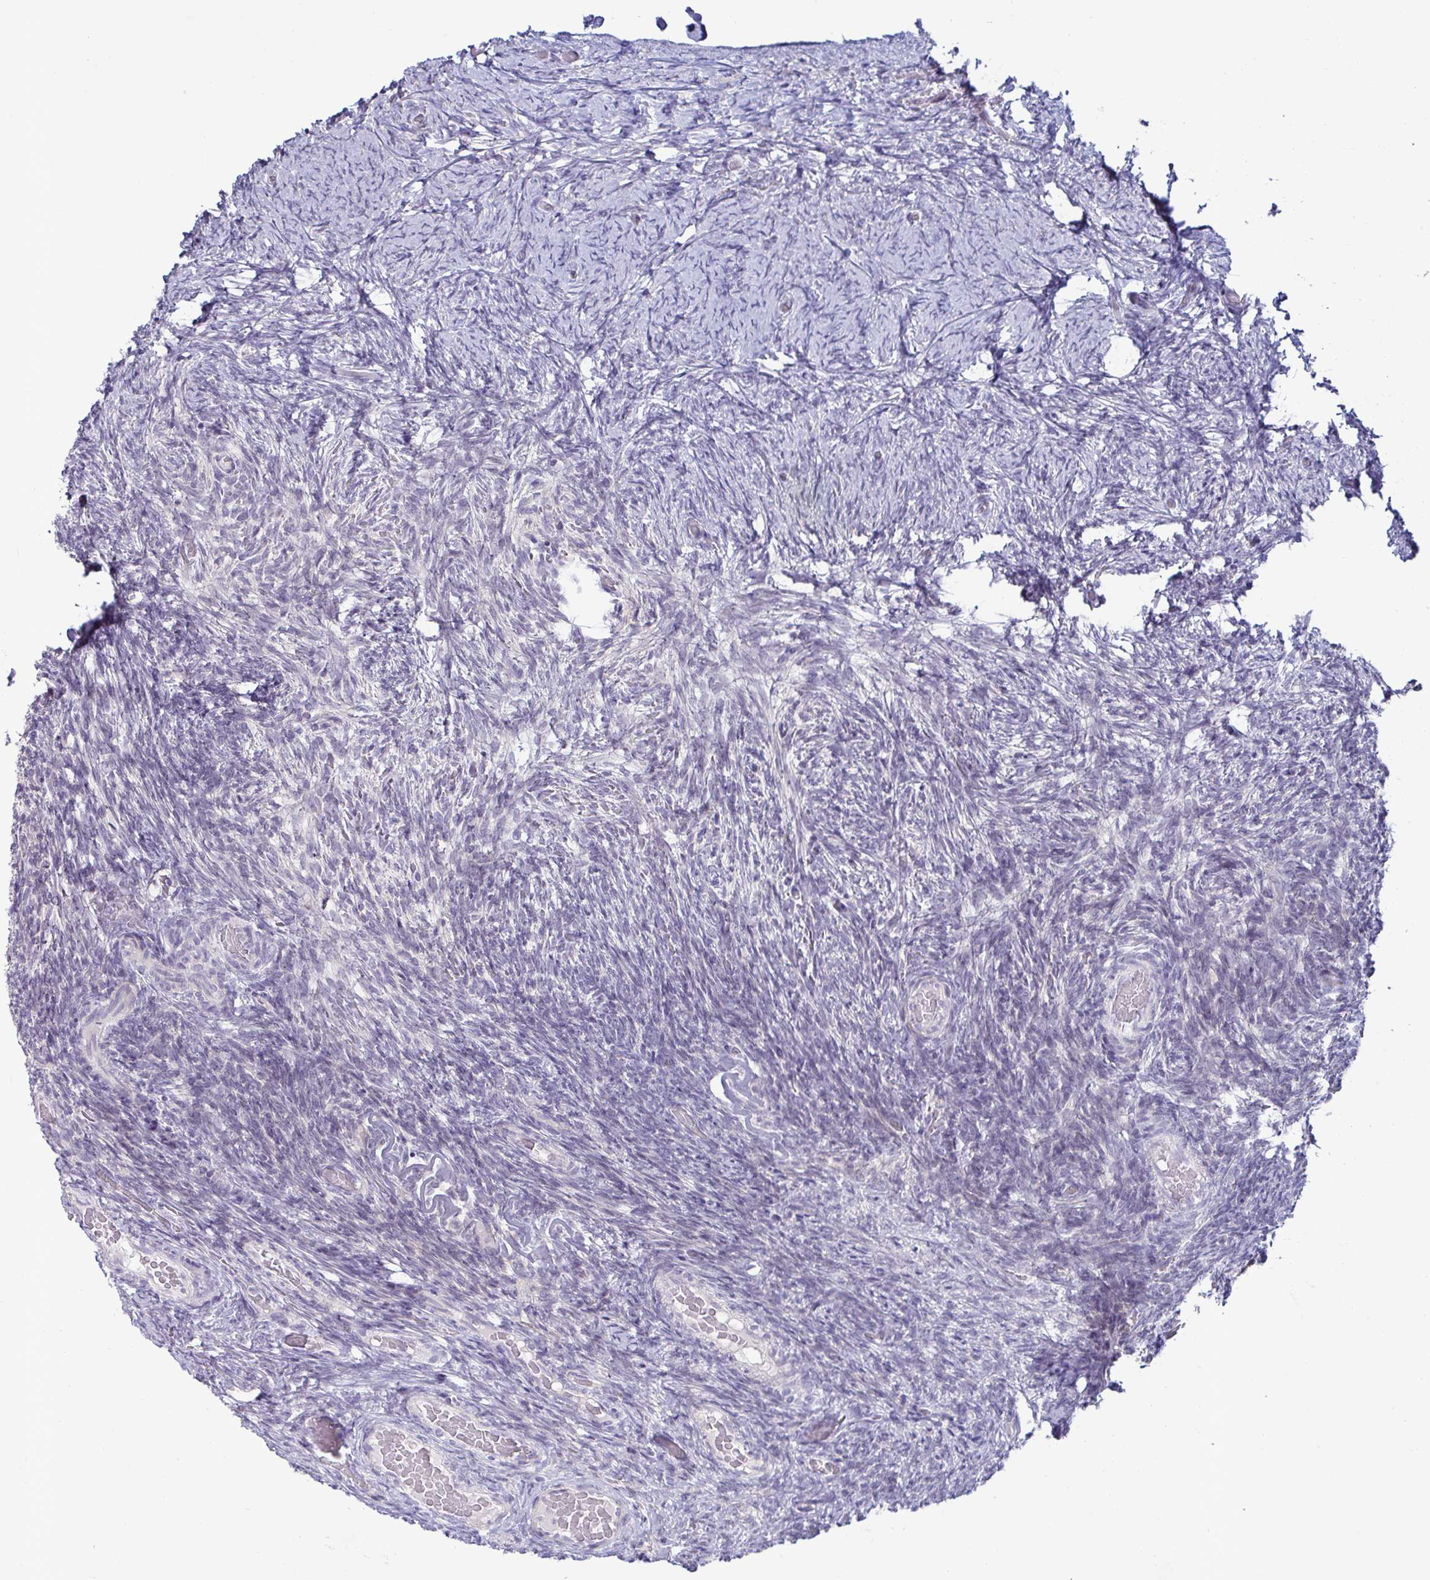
{"staining": {"intensity": "negative", "quantity": "none", "location": "none"}, "tissue": "ovary", "cell_type": "Ovarian stroma cells", "image_type": "normal", "snomed": [{"axis": "morphology", "description": "Normal tissue, NOS"}, {"axis": "topography", "description": "Ovary"}], "caption": "DAB (3,3'-diaminobenzidine) immunohistochemical staining of benign ovary exhibits no significant expression in ovarian stroma cells. The staining is performed using DAB (3,3'-diaminobenzidine) brown chromogen with nuclei counter-stained in using hematoxylin.", "gene": "GSTM1", "patient": {"sex": "female", "age": 34}}